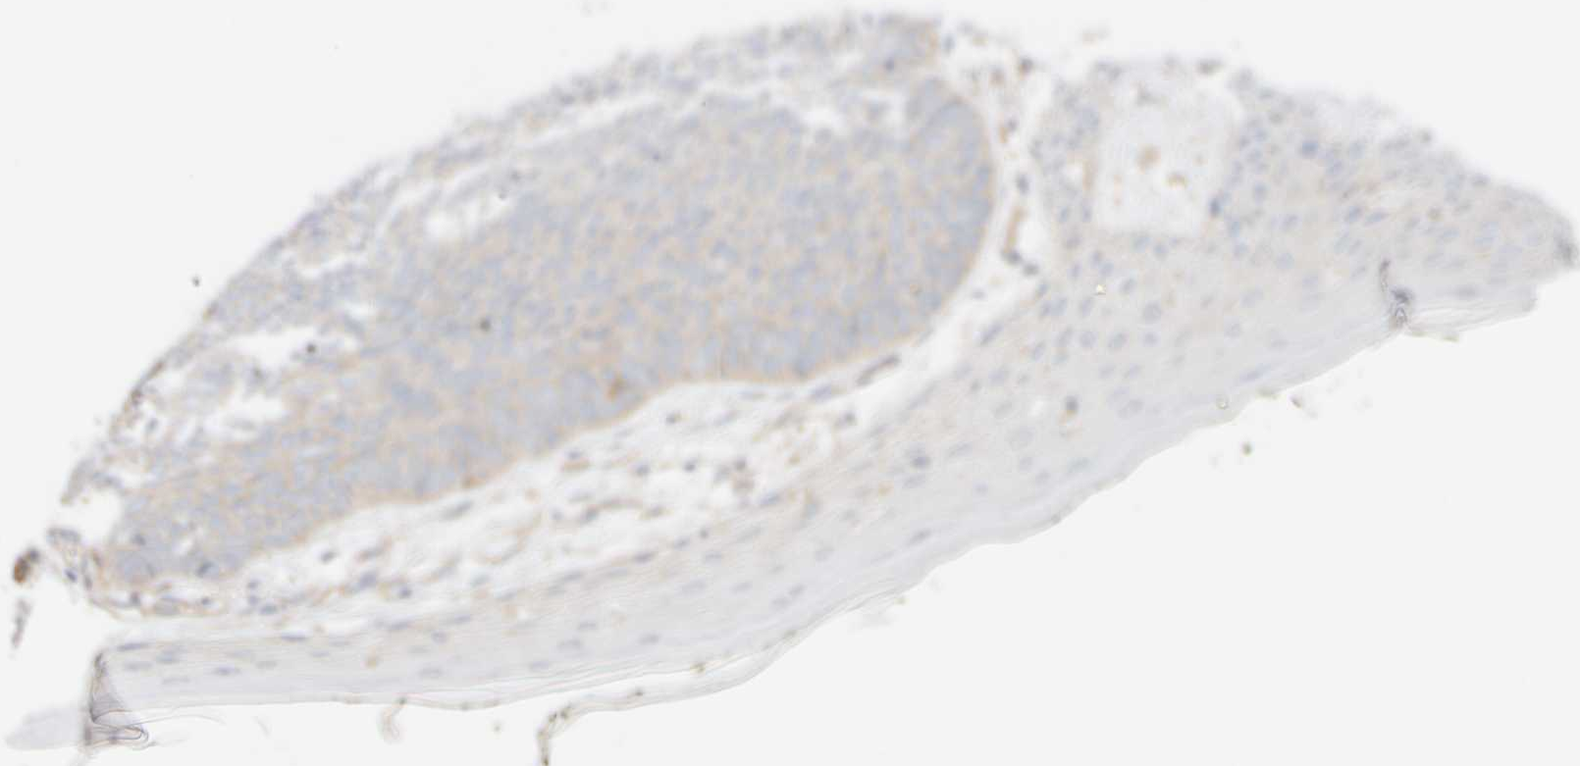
{"staining": {"intensity": "weak", "quantity": "<25%", "location": "cytoplasmic/membranous"}, "tissue": "skin cancer", "cell_type": "Tumor cells", "image_type": "cancer", "snomed": [{"axis": "morphology", "description": "Normal tissue, NOS"}, {"axis": "morphology", "description": "Basal cell carcinoma"}, {"axis": "topography", "description": "Skin"}], "caption": "Immunohistochemical staining of human basal cell carcinoma (skin) displays no significant staining in tumor cells.", "gene": "RABEP1", "patient": {"sex": "male", "age": 50}}